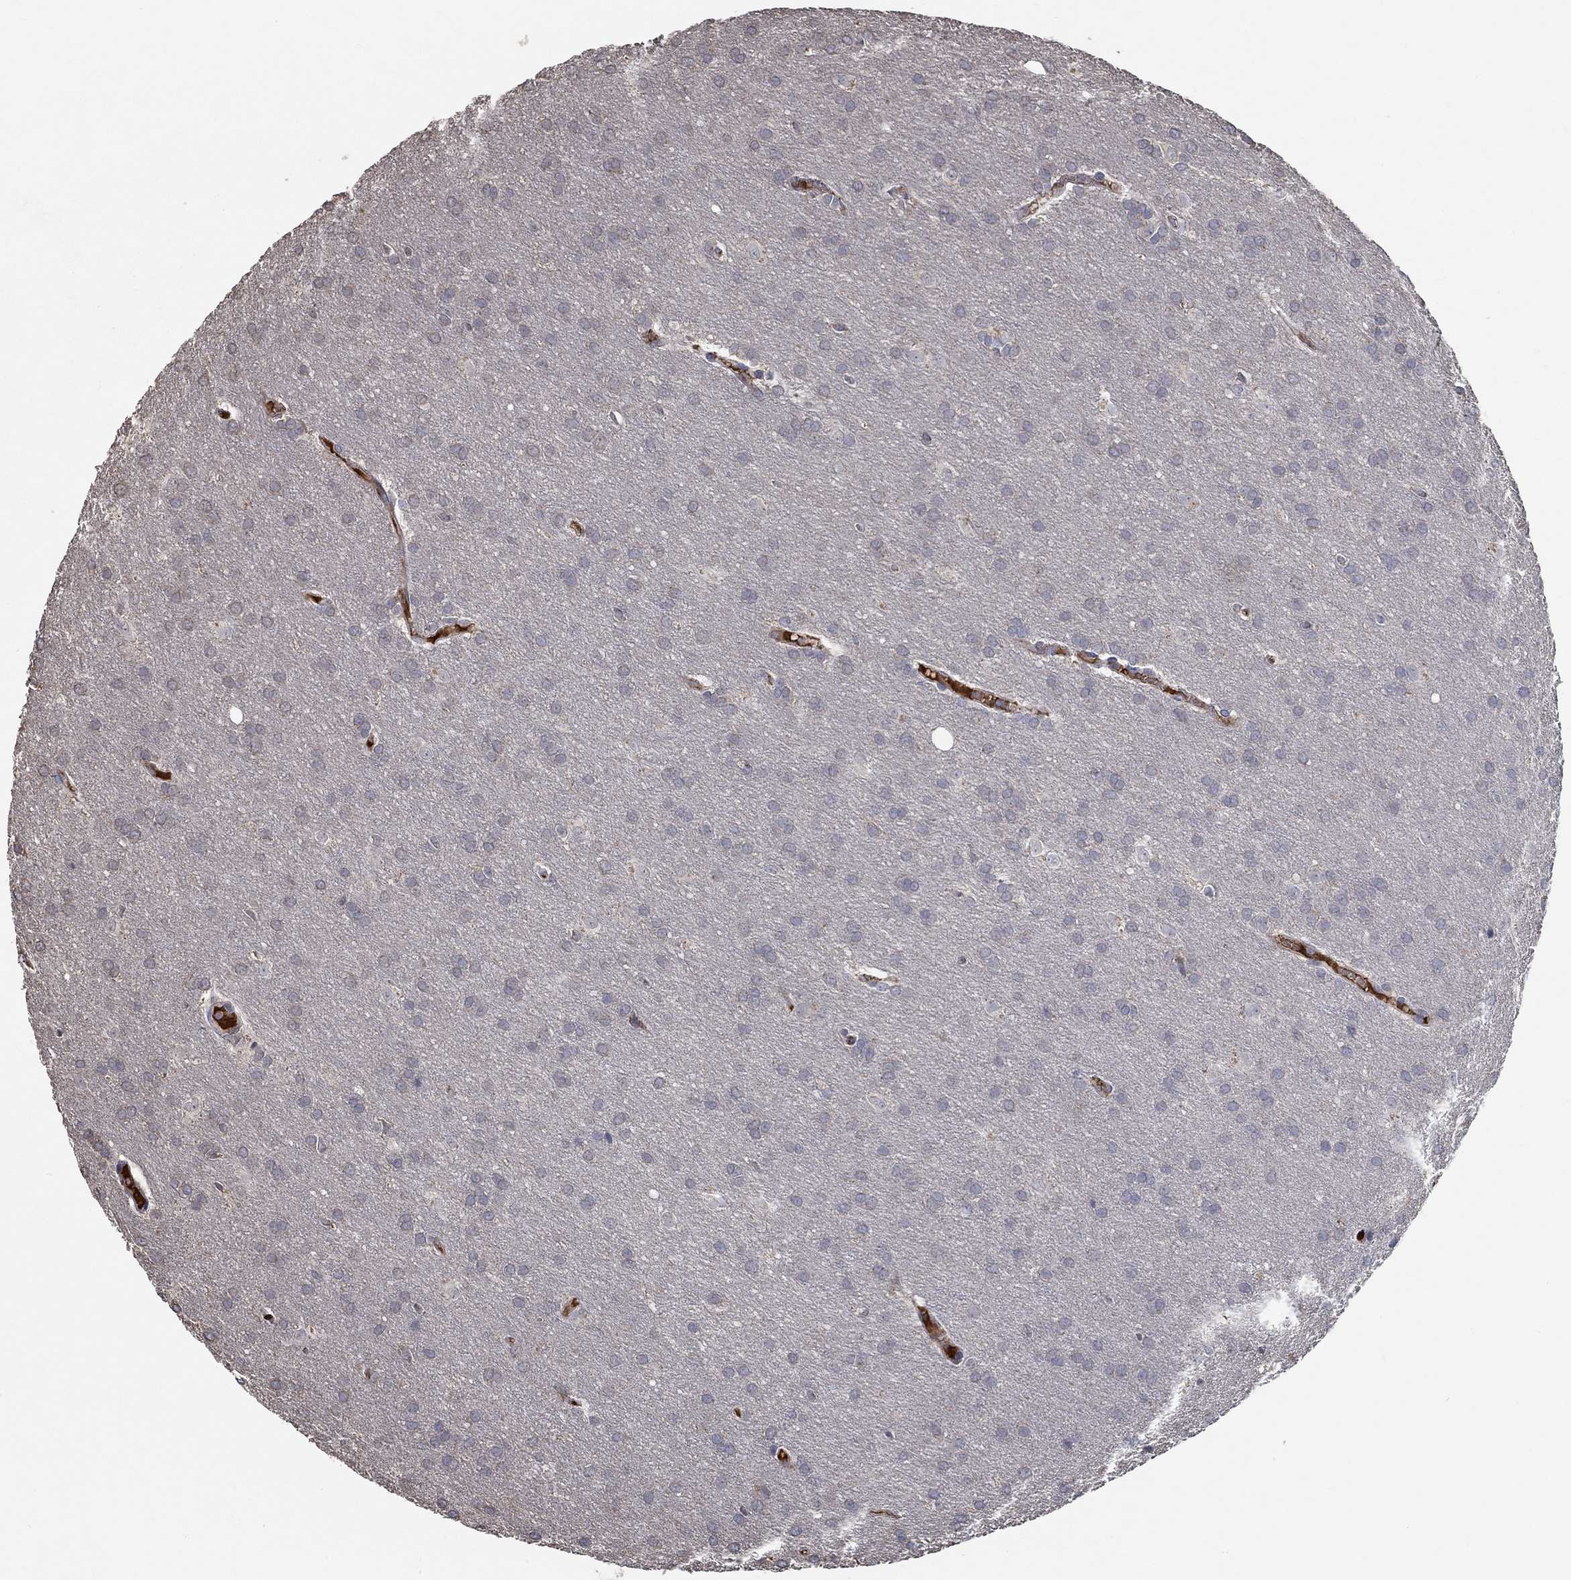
{"staining": {"intensity": "negative", "quantity": "none", "location": "none"}, "tissue": "glioma", "cell_type": "Tumor cells", "image_type": "cancer", "snomed": [{"axis": "morphology", "description": "Glioma, malignant, Low grade"}, {"axis": "topography", "description": "Brain"}], "caption": "Immunohistochemistry micrograph of glioma stained for a protein (brown), which exhibits no staining in tumor cells.", "gene": "IL10", "patient": {"sex": "female", "age": 32}}